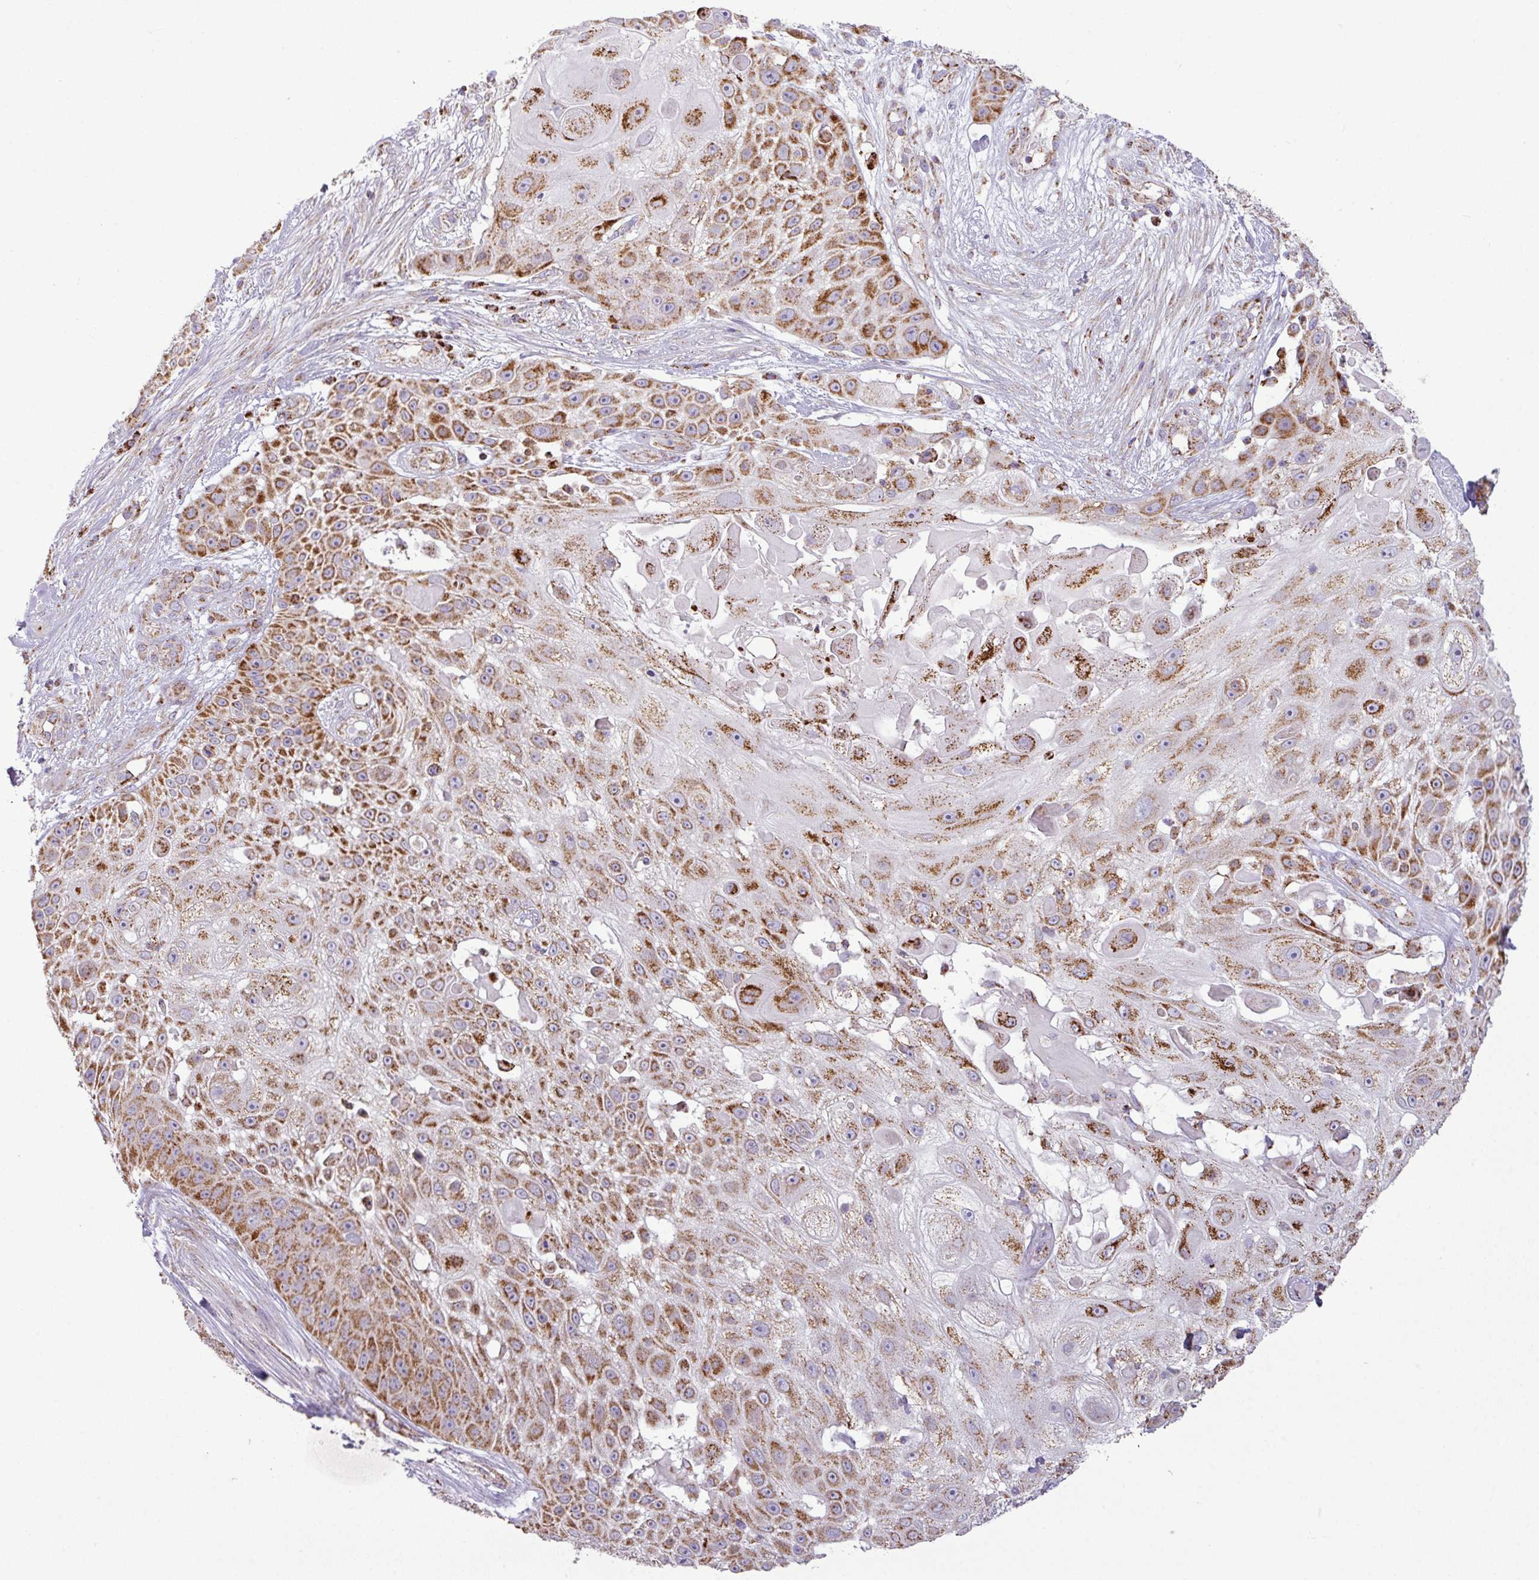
{"staining": {"intensity": "strong", "quantity": ">75%", "location": "cytoplasmic/membranous"}, "tissue": "skin cancer", "cell_type": "Tumor cells", "image_type": "cancer", "snomed": [{"axis": "morphology", "description": "Squamous cell carcinoma, NOS"}, {"axis": "topography", "description": "Skin"}], "caption": "This image demonstrates immunohistochemistry staining of human skin cancer (squamous cell carcinoma), with high strong cytoplasmic/membranous positivity in about >75% of tumor cells.", "gene": "ZNF81", "patient": {"sex": "female", "age": 86}}